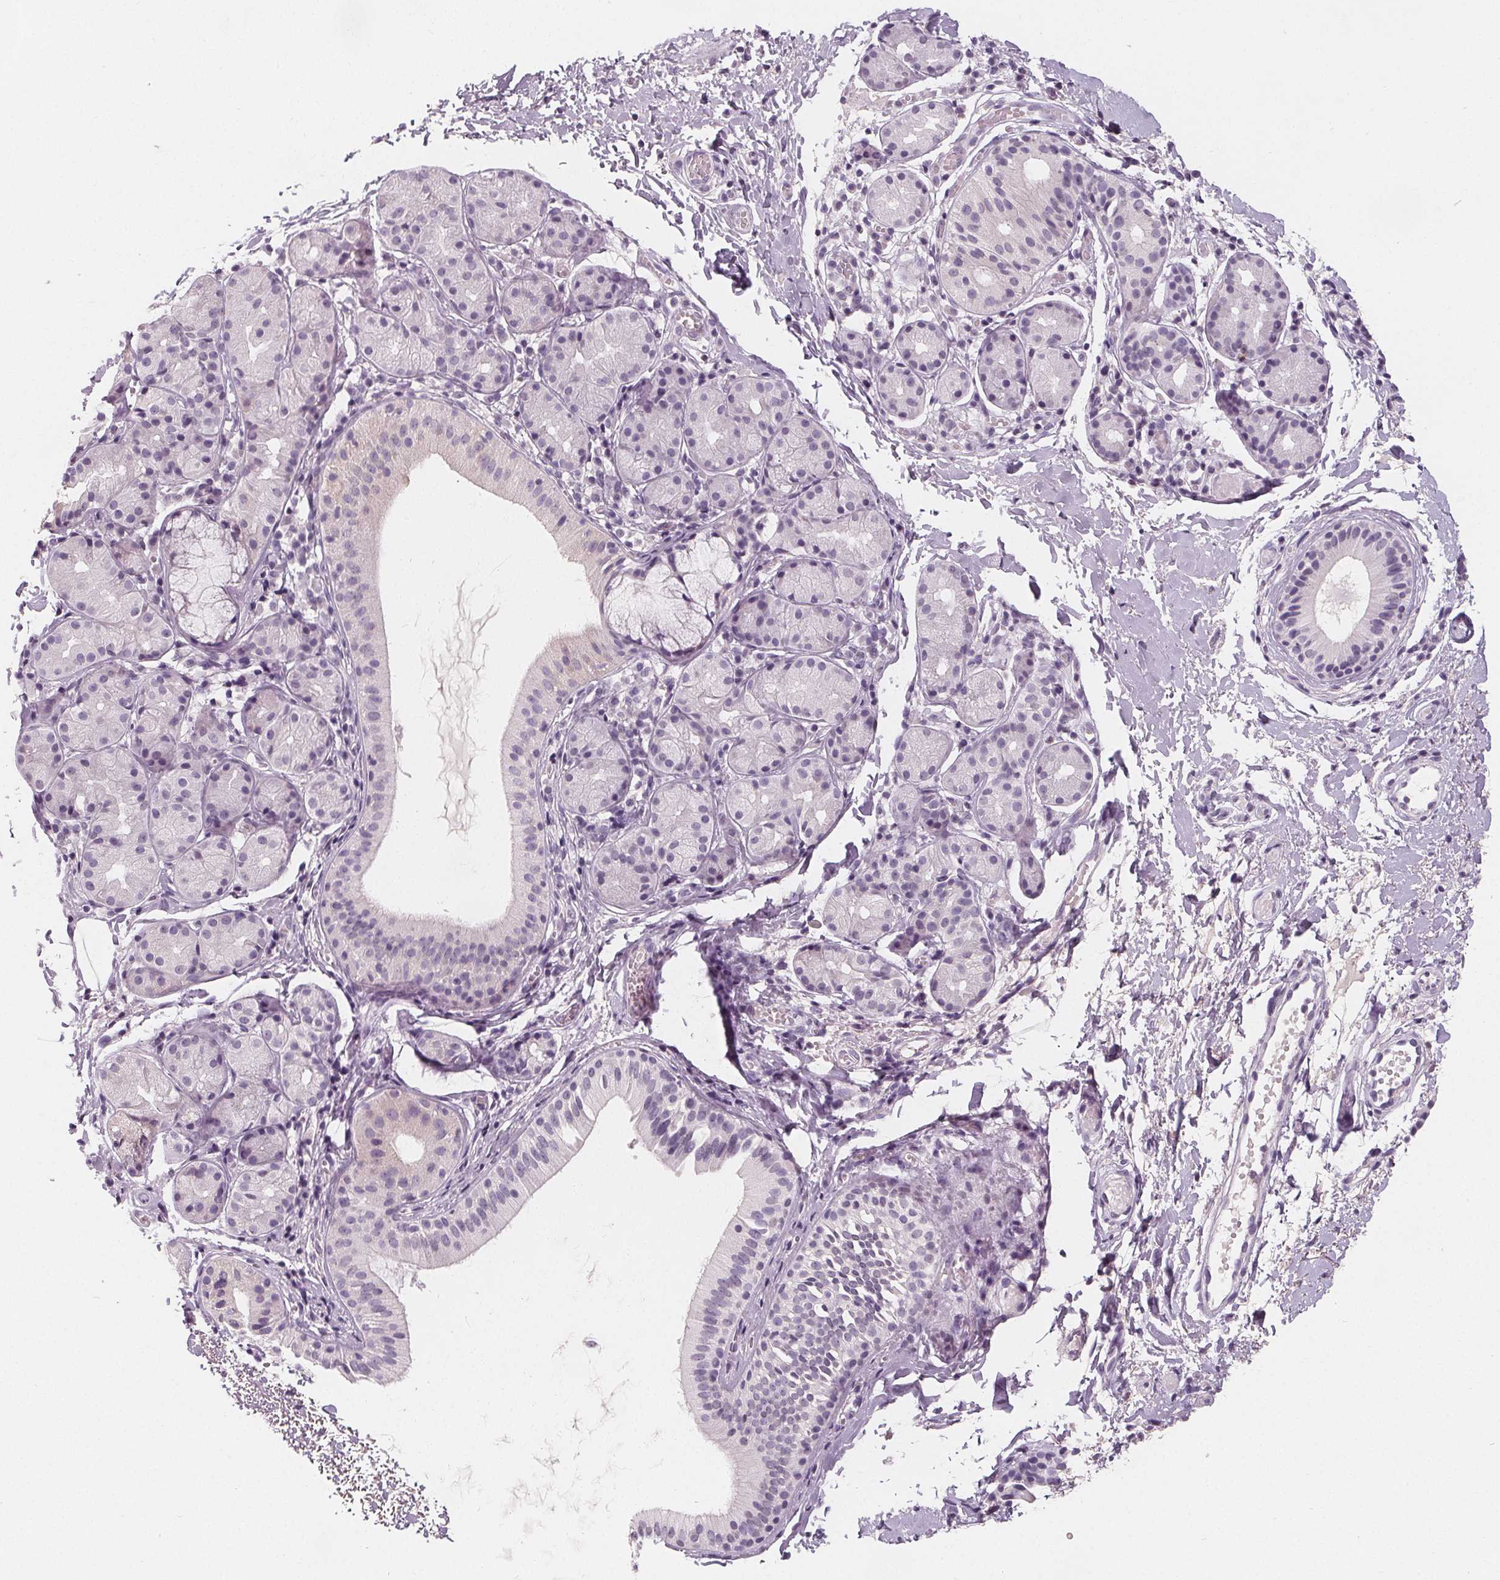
{"staining": {"intensity": "moderate", "quantity": "<25%", "location": "nuclear"}, "tissue": "nasopharynx", "cell_type": "Respiratory epithelial cells", "image_type": "normal", "snomed": [{"axis": "morphology", "description": "Normal tissue, NOS"}, {"axis": "morphology", "description": "Basal cell carcinoma"}, {"axis": "topography", "description": "Cartilage tissue"}, {"axis": "topography", "description": "Nasopharynx"}, {"axis": "topography", "description": "Oral tissue"}], "caption": "This image shows normal nasopharynx stained with IHC to label a protein in brown. The nuclear of respiratory epithelial cells show moderate positivity for the protein. Nuclei are counter-stained blue.", "gene": "DBX2", "patient": {"sex": "female", "age": 77}}